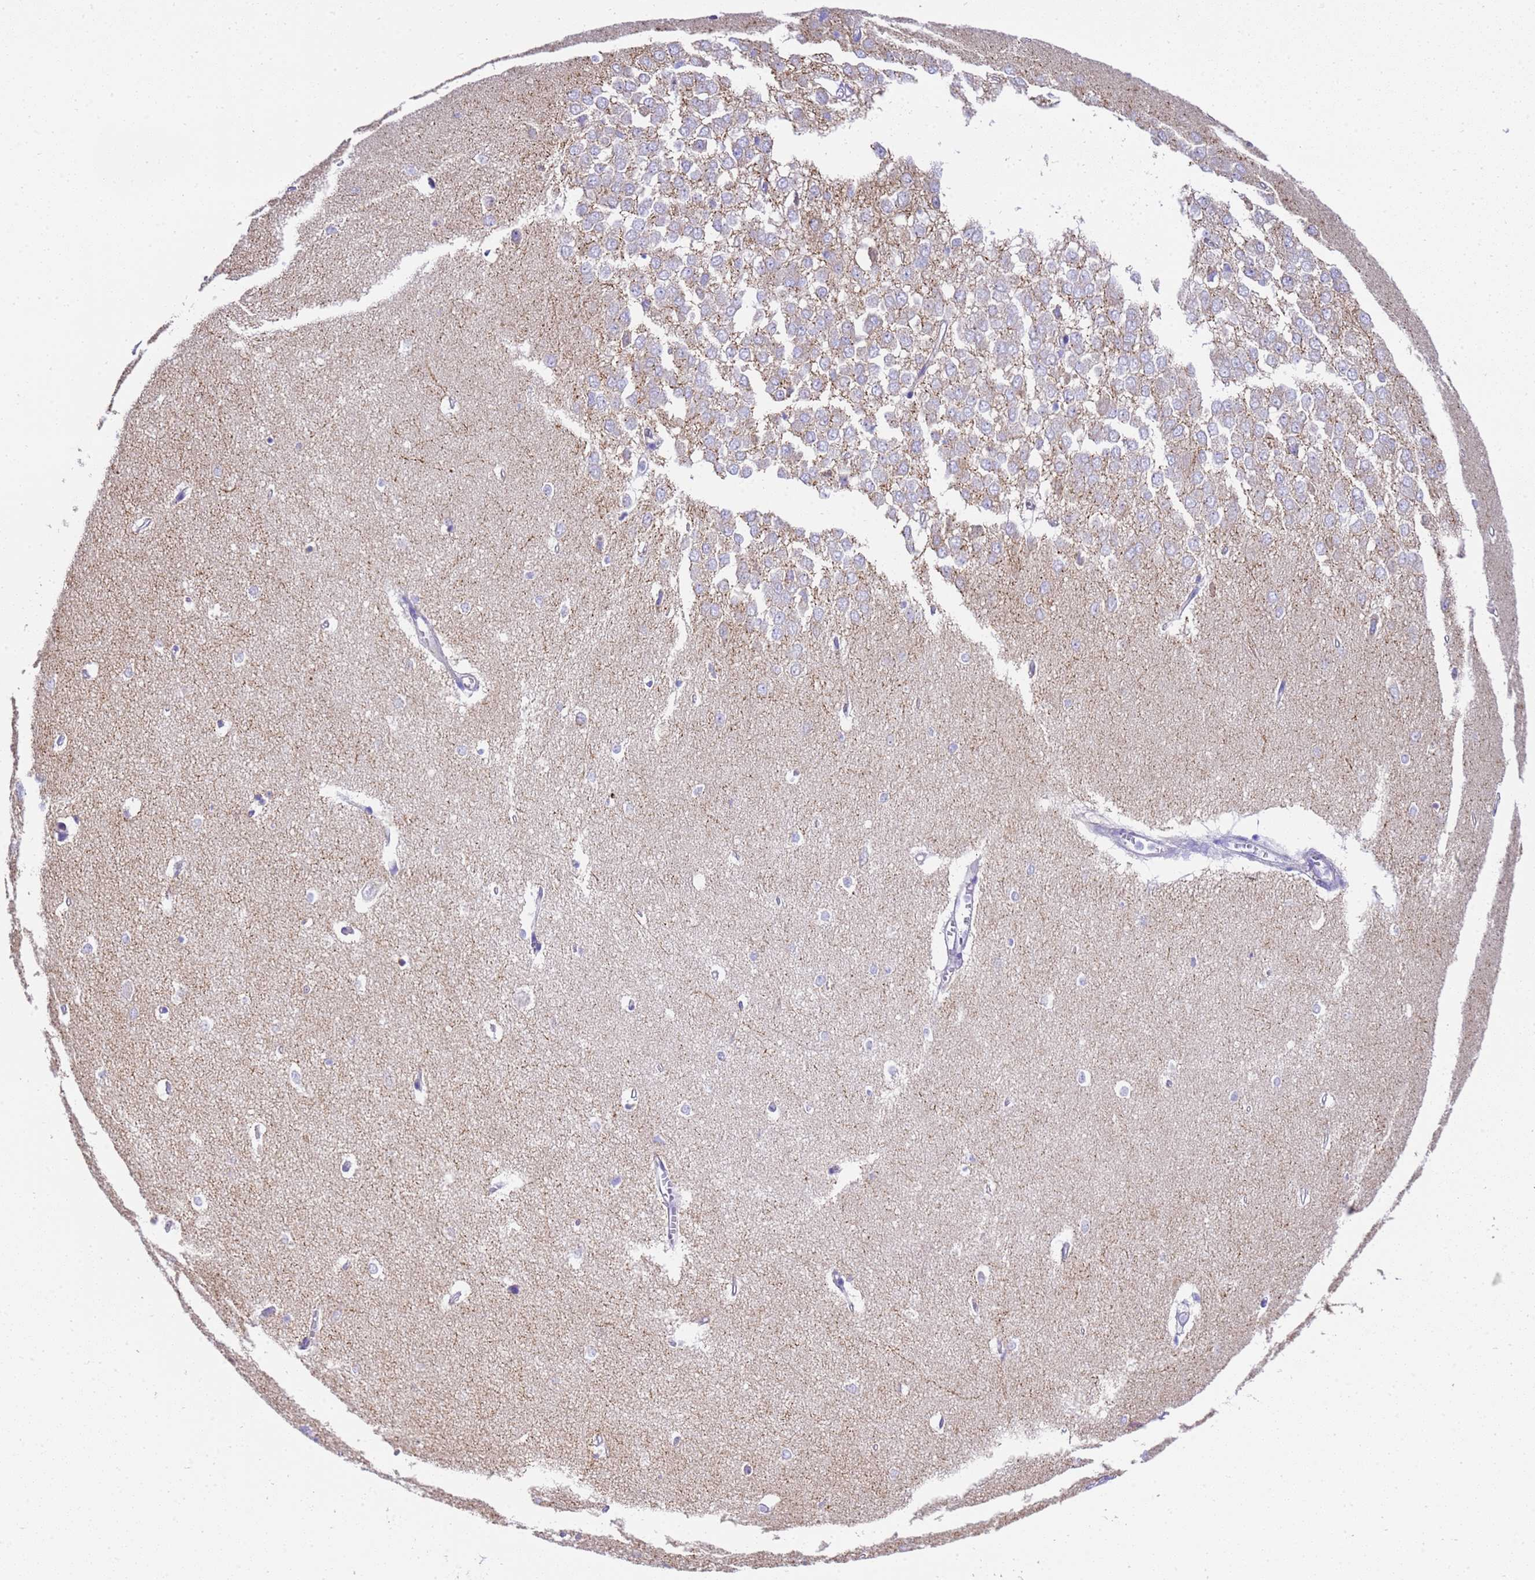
{"staining": {"intensity": "negative", "quantity": "none", "location": "none"}, "tissue": "hippocampus", "cell_type": "Glial cells", "image_type": "normal", "snomed": [{"axis": "morphology", "description": "Normal tissue, NOS"}, {"axis": "topography", "description": "Hippocampus"}], "caption": "Protein analysis of benign hippocampus demonstrates no significant staining in glial cells.", "gene": "FAM72A", "patient": {"sex": "female", "age": 64}}